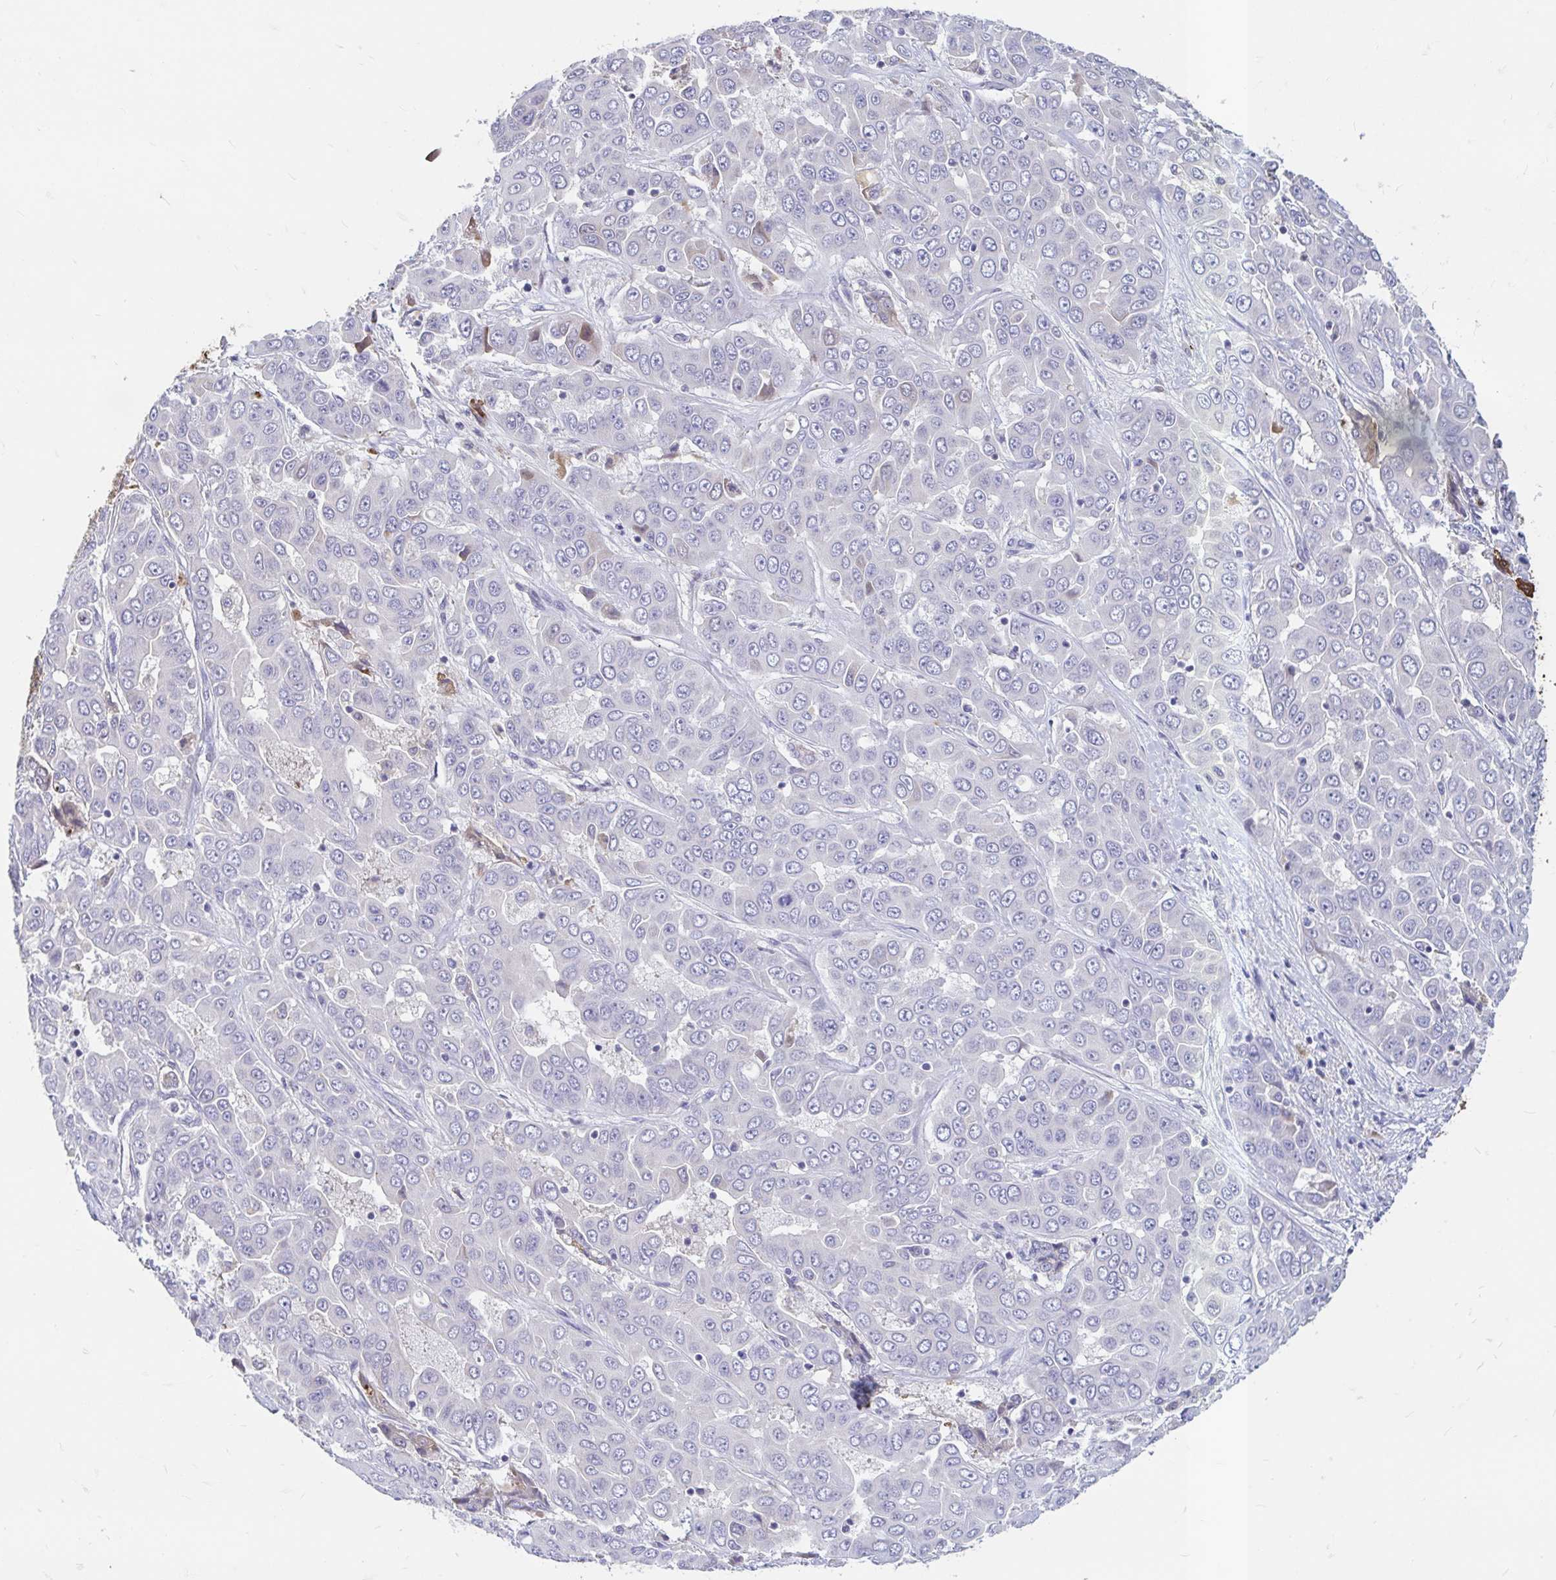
{"staining": {"intensity": "negative", "quantity": "none", "location": "none"}, "tissue": "liver cancer", "cell_type": "Tumor cells", "image_type": "cancer", "snomed": [{"axis": "morphology", "description": "Cholangiocarcinoma"}, {"axis": "topography", "description": "Liver"}], "caption": "Image shows no protein staining in tumor cells of cholangiocarcinoma (liver) tissue. (Brightfield microscopy of DAB (3,3'-diaminobenzidine) IHC at high magnification).", "gene": "ADH1A", "patient": {"sex": "female", "age": 52}}